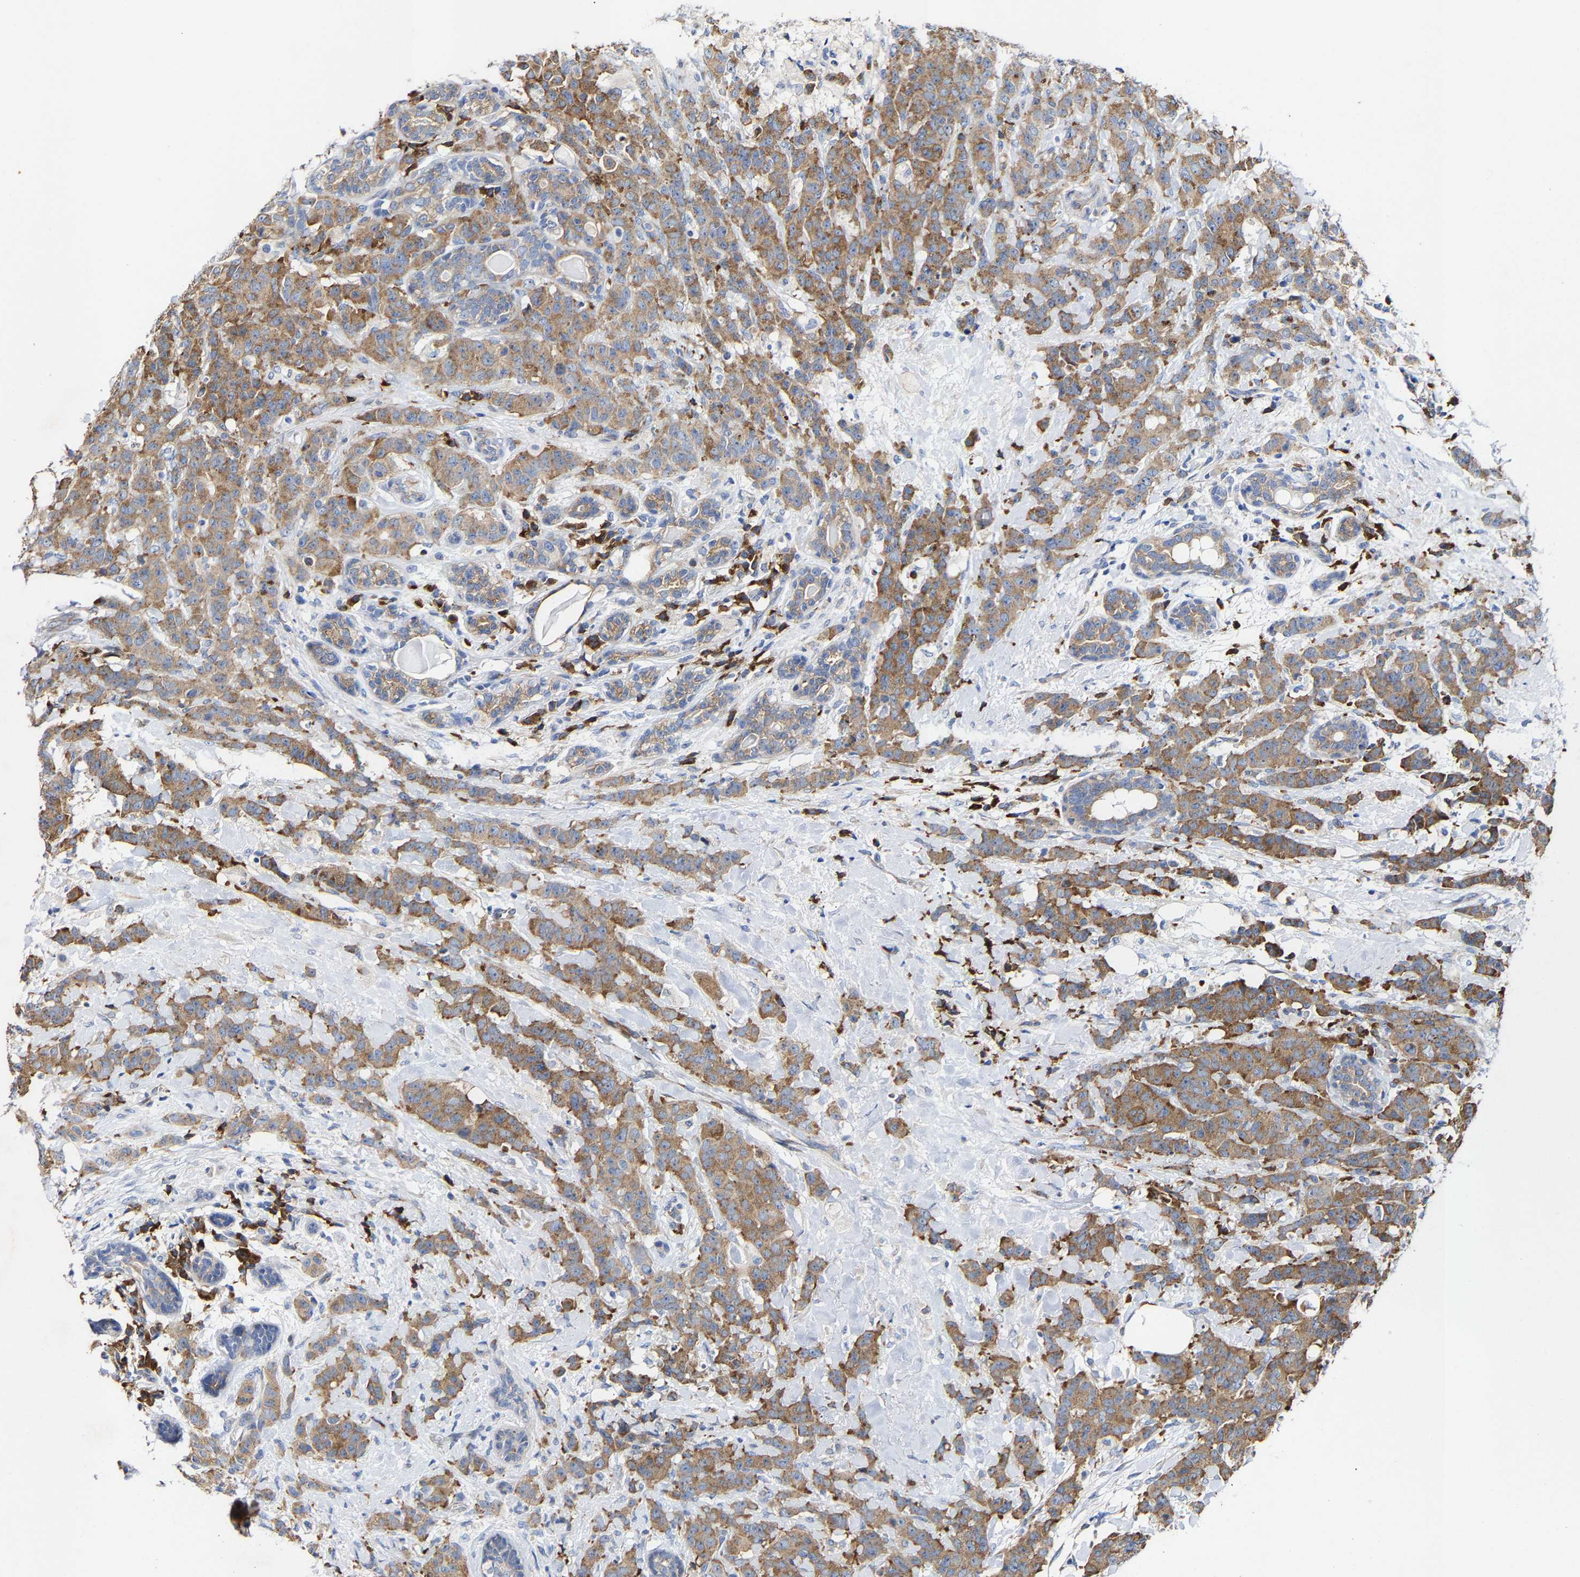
{"staining": {"intensity": "moderate", "quantity": ">75%", "location": "cytoplasmic/membranous"}, "tissue": "breast cancer", "cell_type": "Tumor cells", "image_type": "cancer", "snomed": [{"axis": "morphology", "description": "Normal tissue, NOS"}, {"axis": "morphology", "description": "Duct carcinoma"}, {"axis": "topography", "description": "Breast"}], "caption": "DAB (3,3'-diaminobenzidine) immunohistochemical staining of breast invasive ductal carcinoma displays moderate cytoplasmic/membranous protein staining in about >75% of tumor cells.", "gene": "PPP1R15A", "patient": {"sex": "female", "age": 40}}